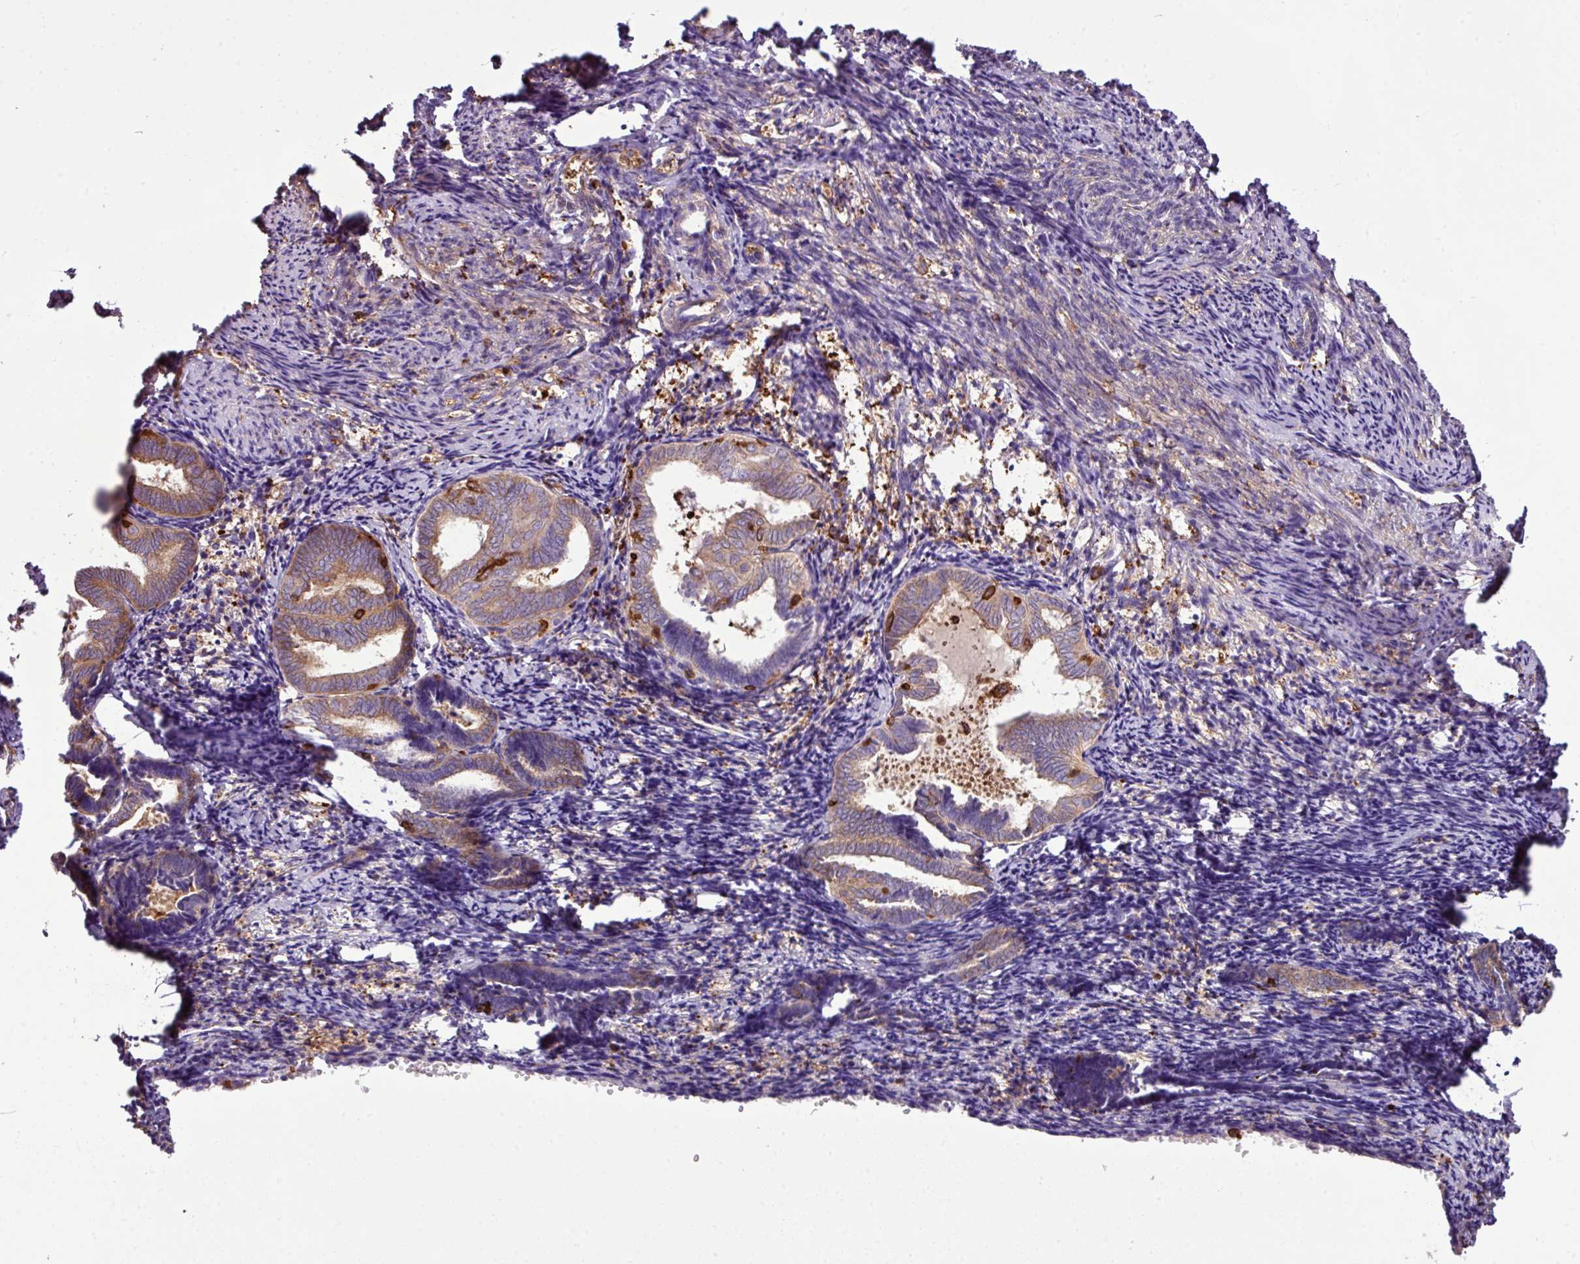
{"staining": {"intensity": "negative", "quantity": "none", "location": "none"}, "tissue": "endometrium", "cell_type": "Cells in endometrial stroma", "image_type": "normal", "snomed": [{"axis": "morphology", "description": "Normal tissue, NOS"}, {"axis": "topography", "description": "Endometrium"}], "caption": "Image shows no significant protein positivity in cells in endometrial stroma of benign endometrium. Nuclei are stained in blue.", "gene": "PGAP6", "patient": {"sex": "female", "age": 54}}